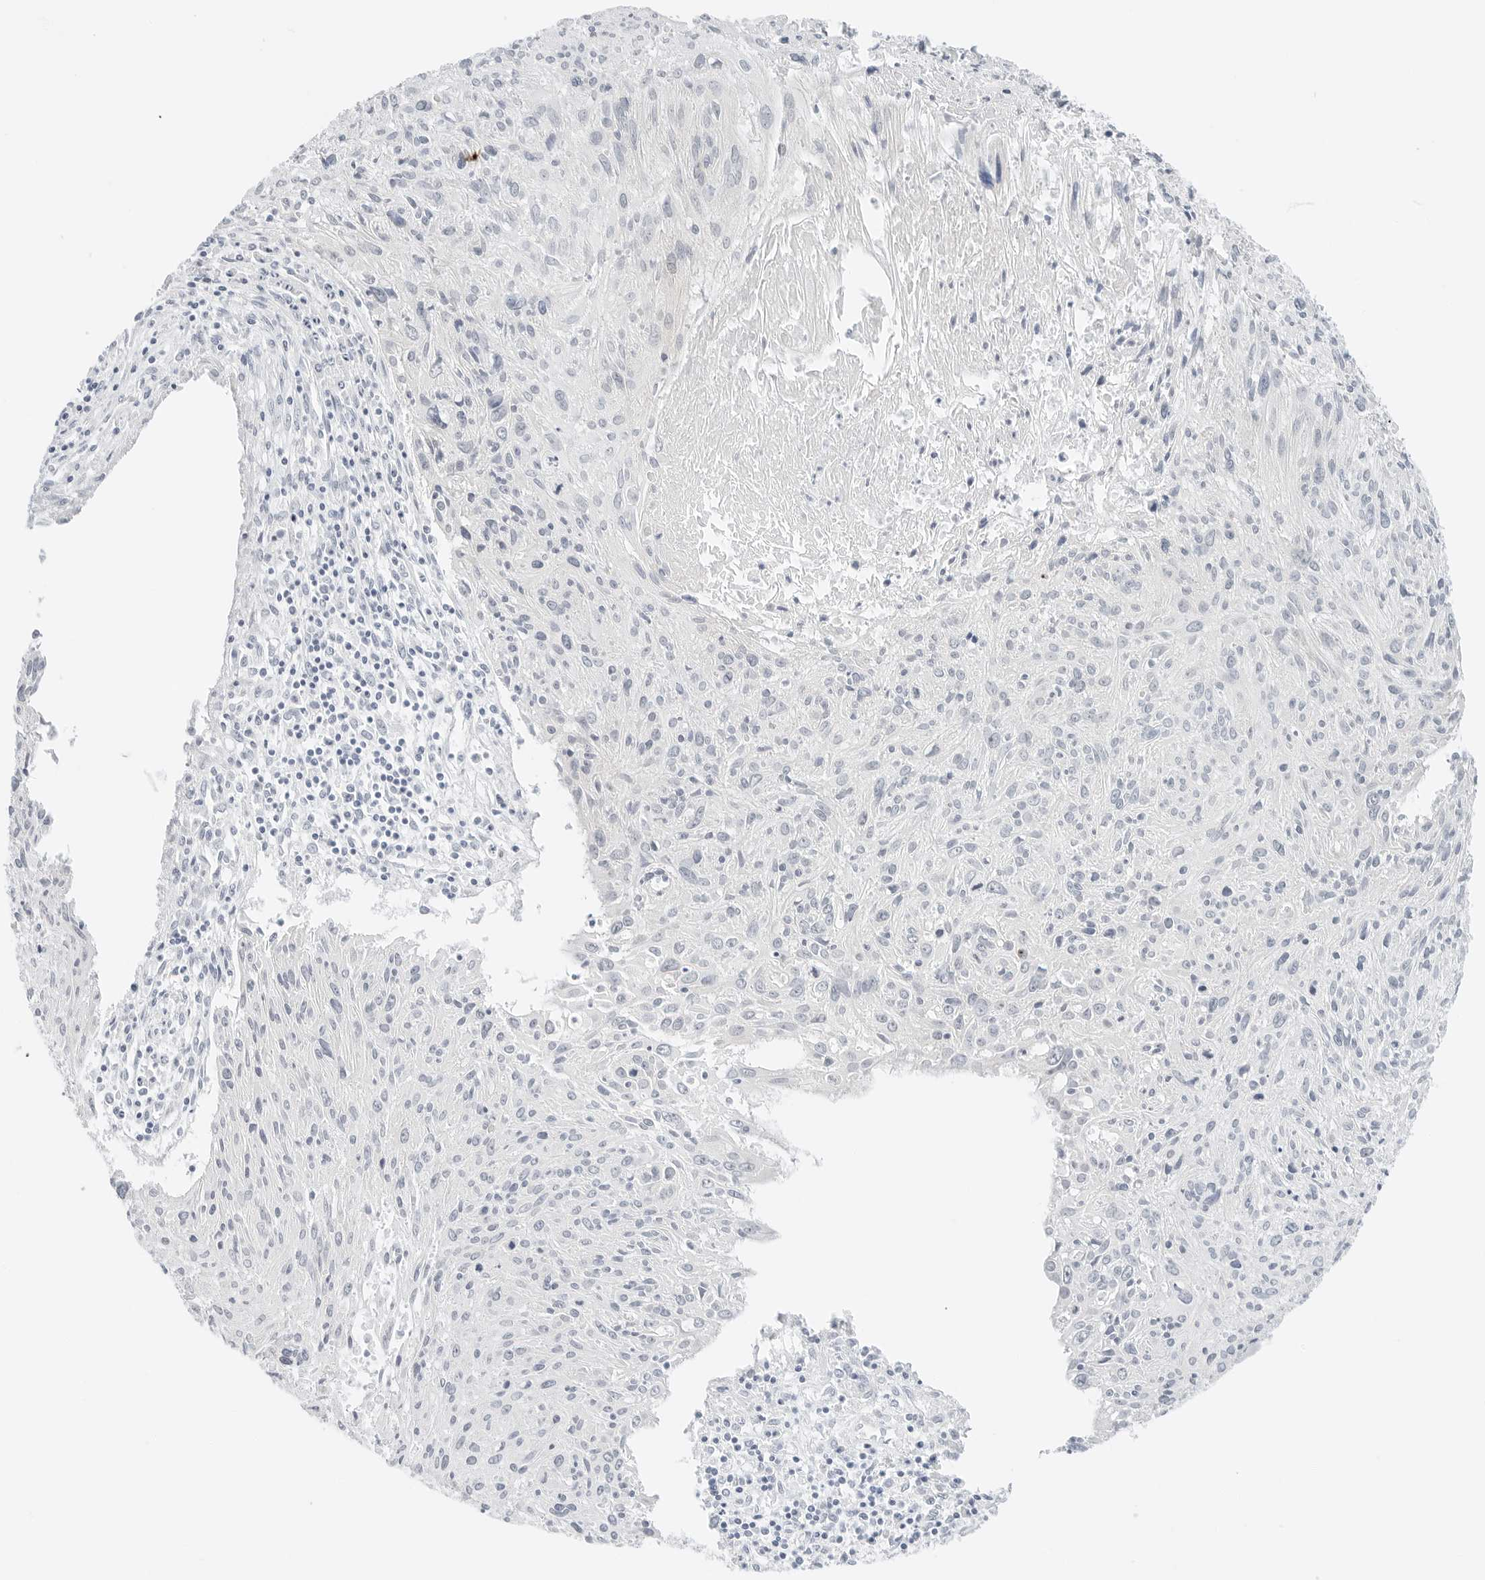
{"staining": {"intensity": "negative", "quantity": "none", "location": "none"}, "tissue": "cervical cancer", "cell_type": "Tumor cells", "image_type": "cancer", "snomed": [{"axis": "morphology", "description": "Squamous cell carcinoma, NOS"}, {"axis": "topography", "description": "Cervix"}], "caption": "This is an immunohistochemistry photomicrograph of human cervical squamous cell carcinoma. There is no staining in tumor cells.", "gene": "CCSAP", "patient": {"sex": "female", "age": 51}}